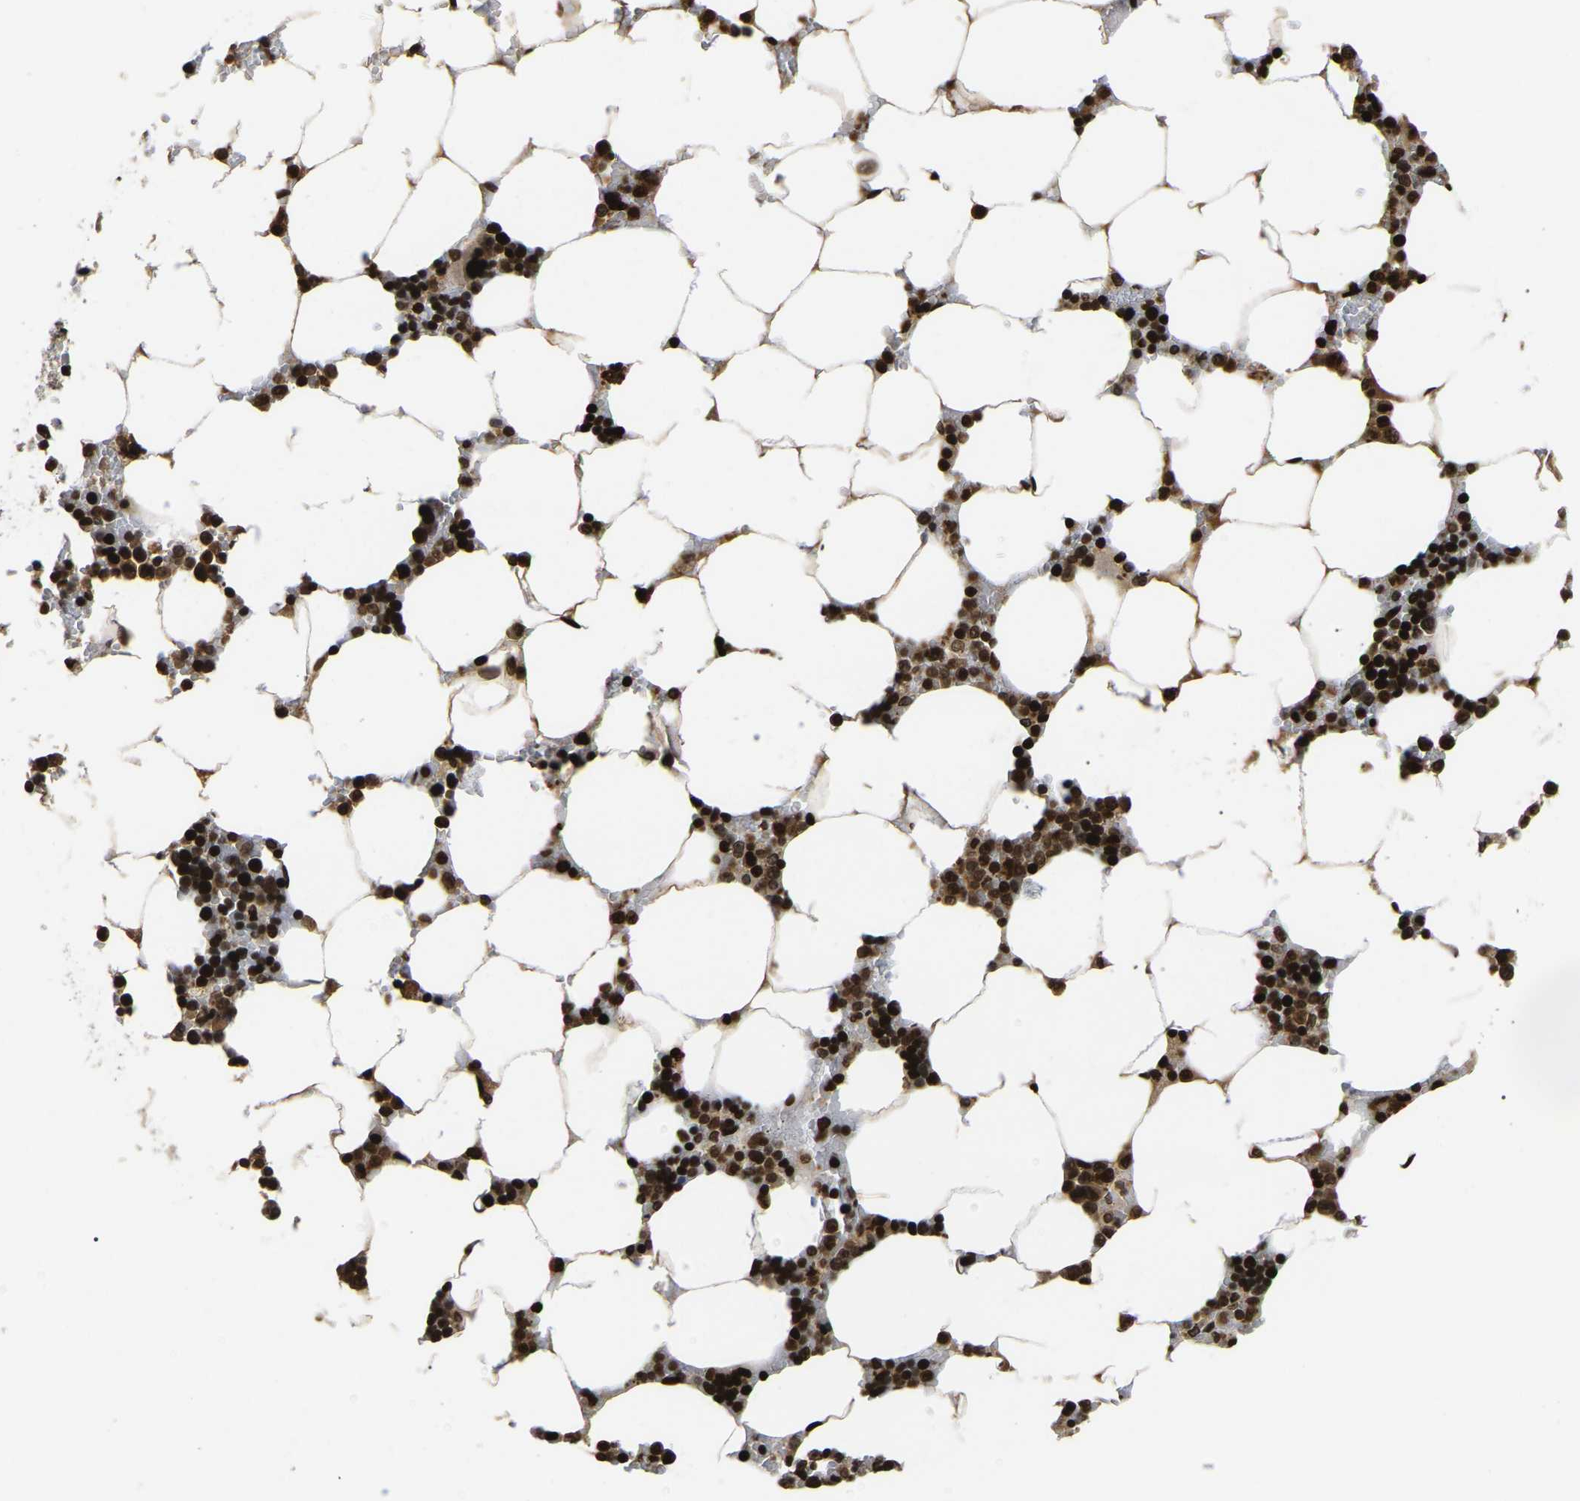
{"staining": {"intensity": "strong", "quantity": ">75%", "location": "nuclear"}, "tissue": "bone marrow", "cell_type": "Hematopoietic cells", "image_type": "normal", "snomed": [{"axis": "morphology", "description": "Normal tissue, NOS"}, {"axis": "topography", "description": "Bone marrow"}], "caption": "Strong nuclear positivity for a protein is seen in about >75% of hematopoietic cells of benign bone marrow using IHC.", "gene": "LRRC61", "patient": {"sex": "male", "age": 70}}